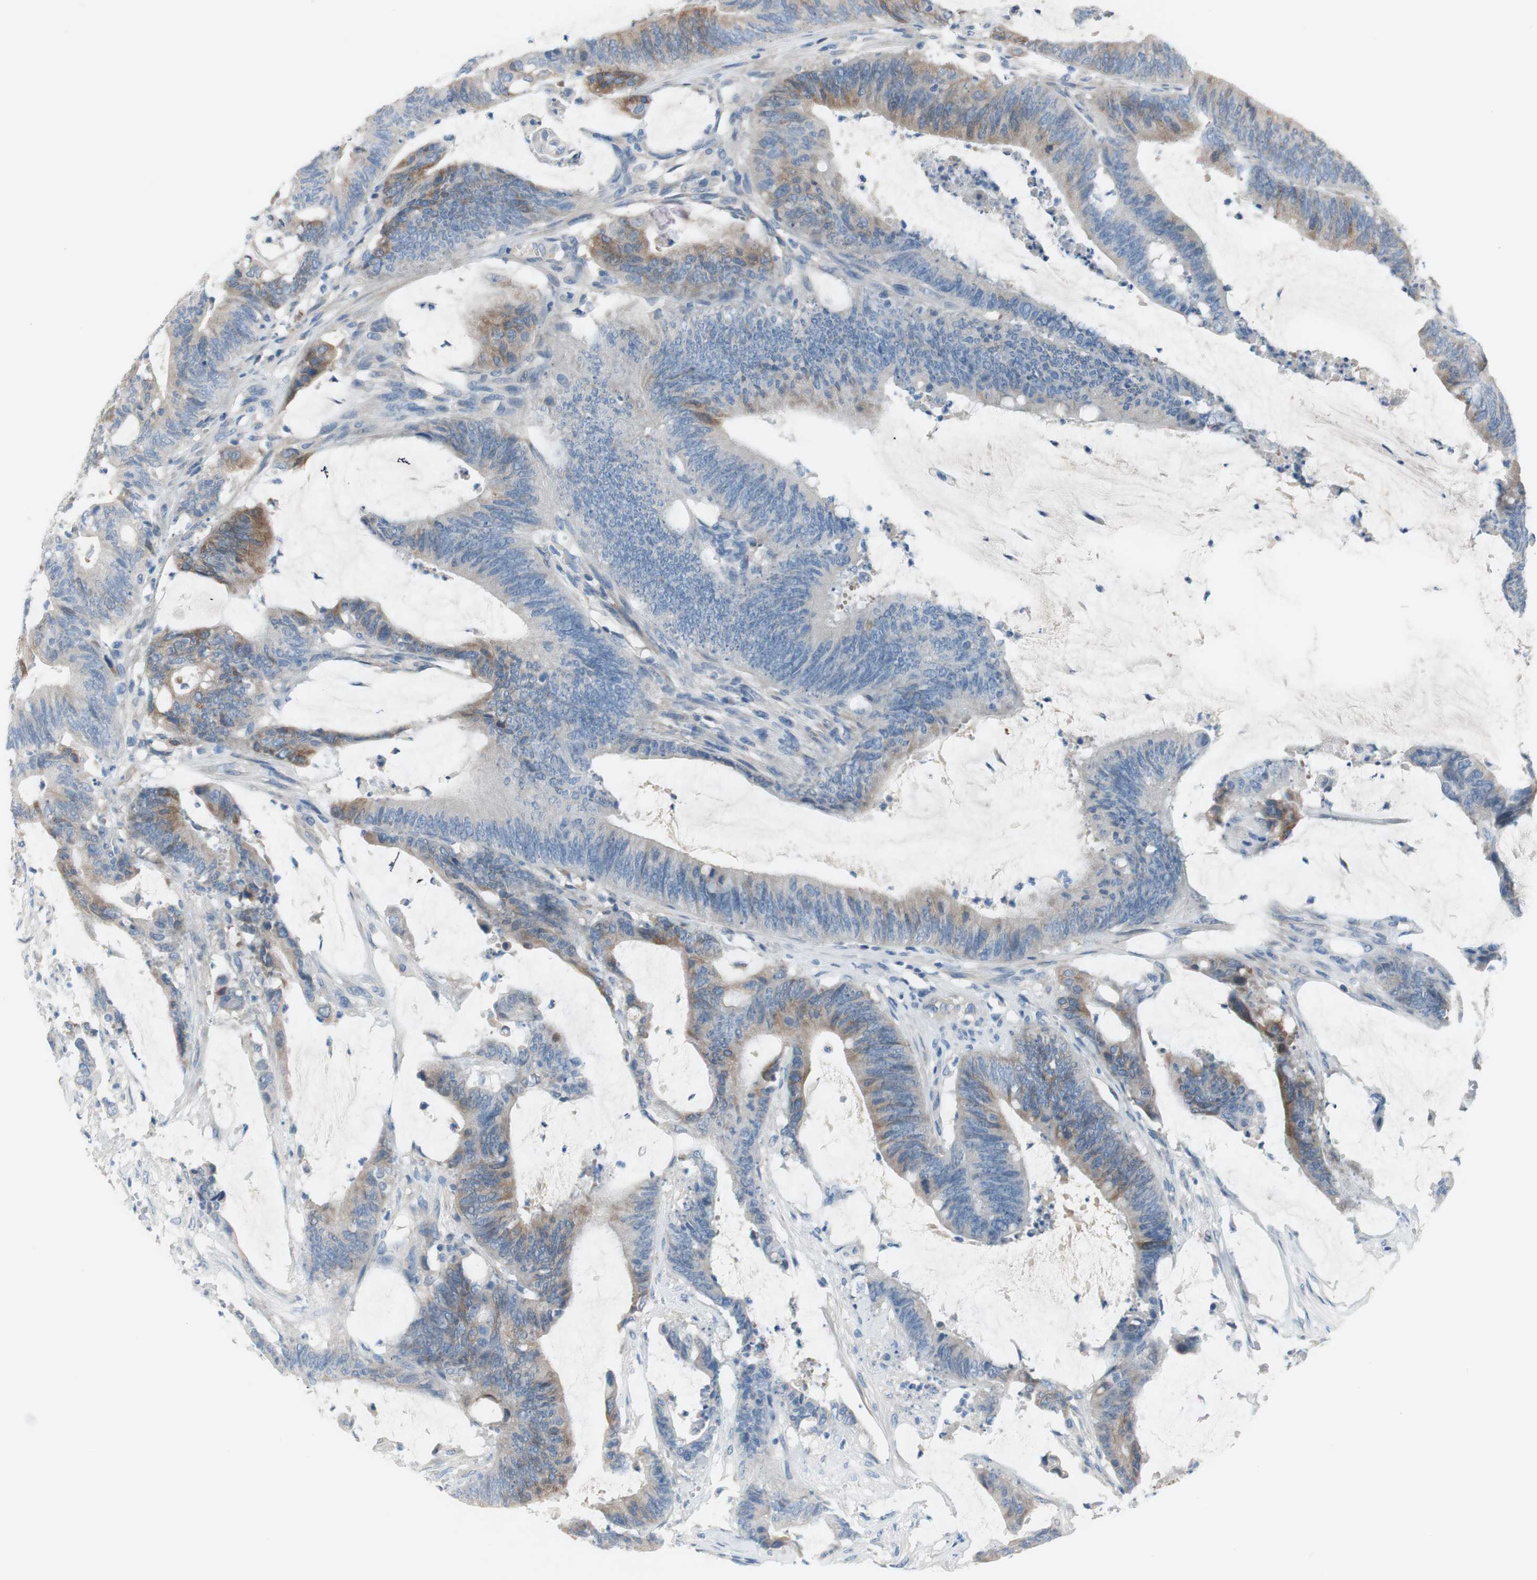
{"staining": {"intensity": "moderate", "quantity": "<25%", "location": "cytoplasmic/membranous"}, "tissue": "colorectal cancer", "cell_type": "Tumor cells", "image_type": "cancer", "snomed": [{"axis": "morphology", "description": "Adenocarcinoma, NOS"}, {"axis": "topography", "description": "Rectum"}], "caption": "Colorectal cancer stained with a brown dye demonstrates moderate cytoplasmic/membranous positive expression in approximately <25% of tumor cells.", "gene": "FDFT1", "patient": {"sex": "female", "age": 66}}